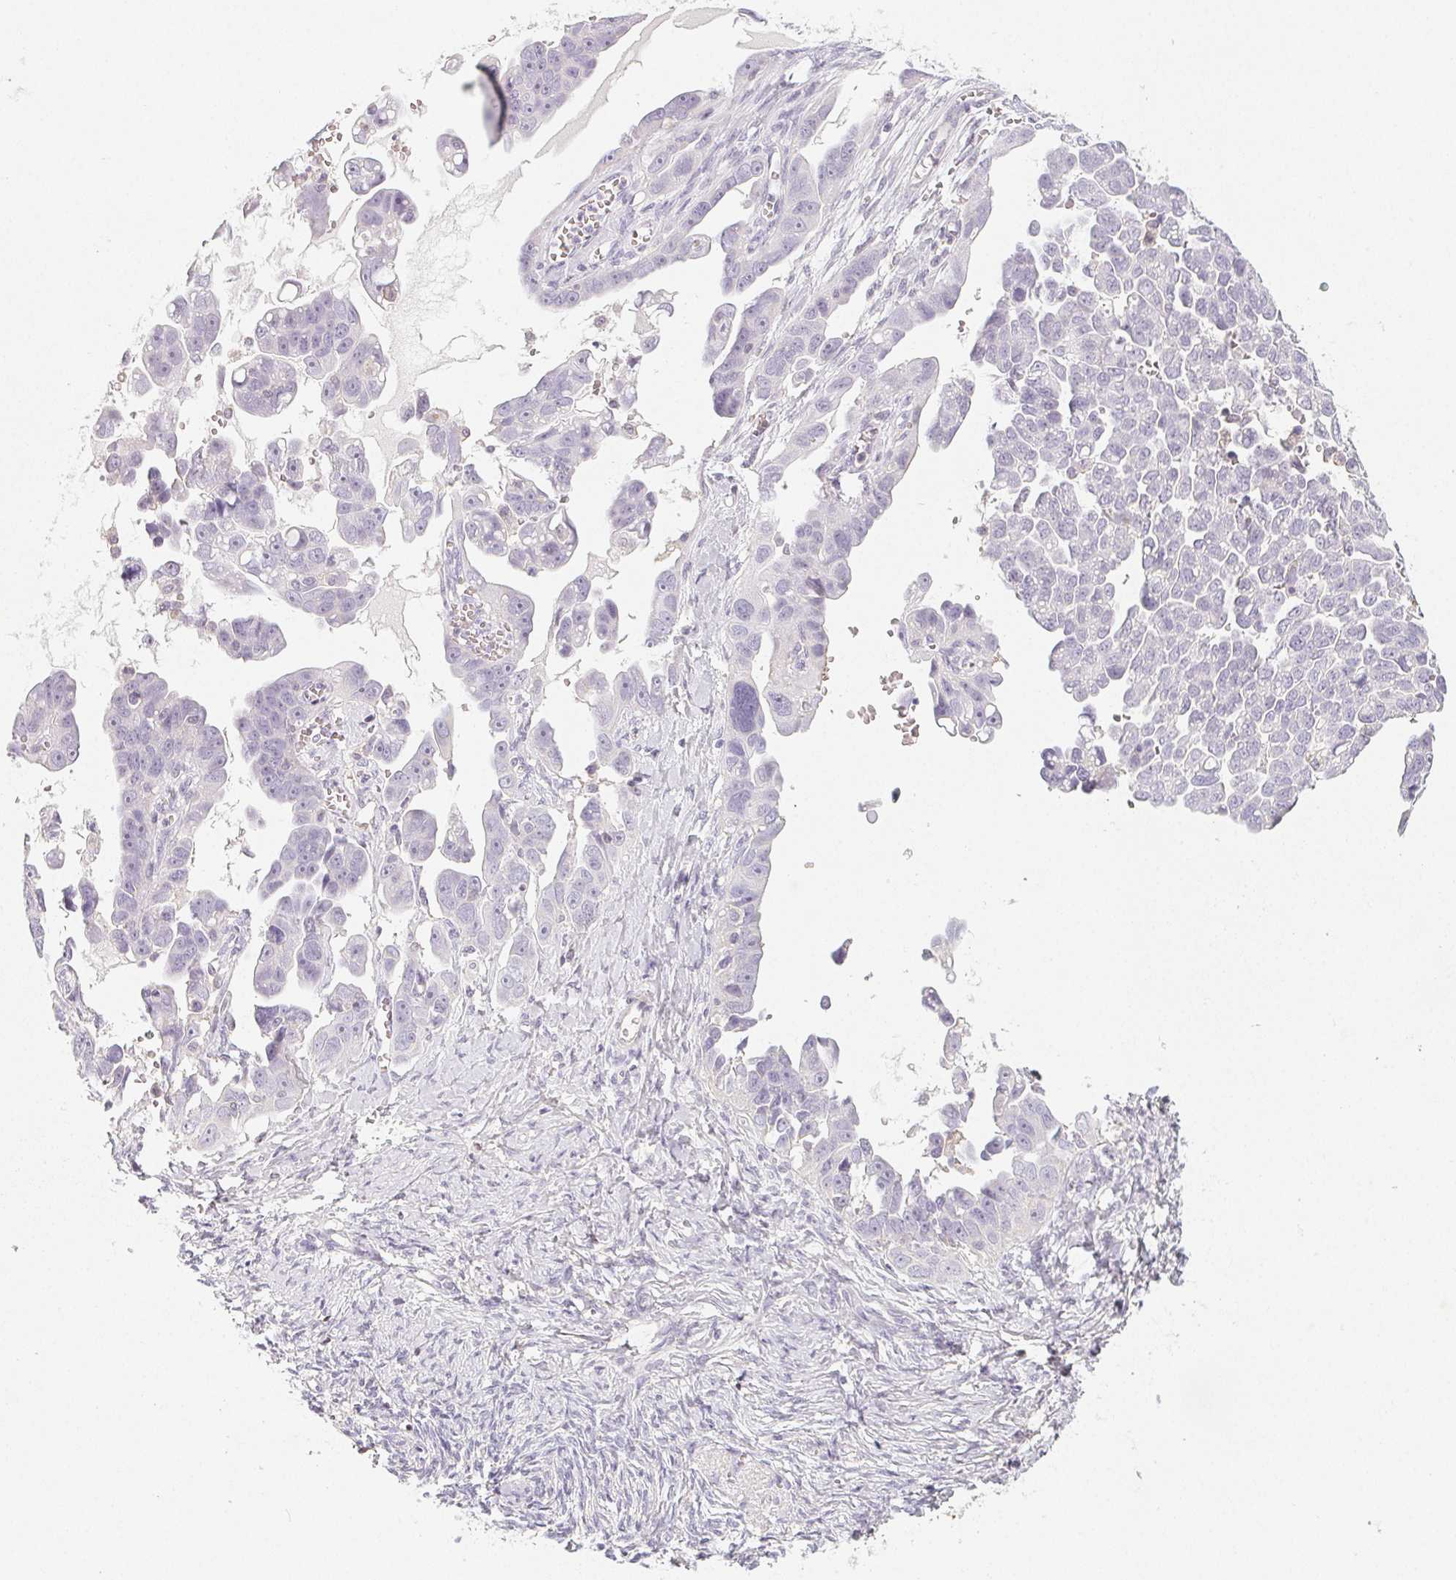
{"staining": {"intensity": "negative", "quantity": "none", "location": "none"}, "tissue": "ovarian cancer", "cell_type": "Tumor cells", "image_type": "cancer", "snomed": [{"axis": "morphology", "description": "Cystadenocarcinoma, serous, NOS"}, {"axis": "topography", "description": "Ovary"}], "caption": "Immunohistochemical staining of human ovarian cancer exhibits no significant staining in tumor cells.", "gene": "LRRC23", "patient": {"sex": "female", "age": 59}}